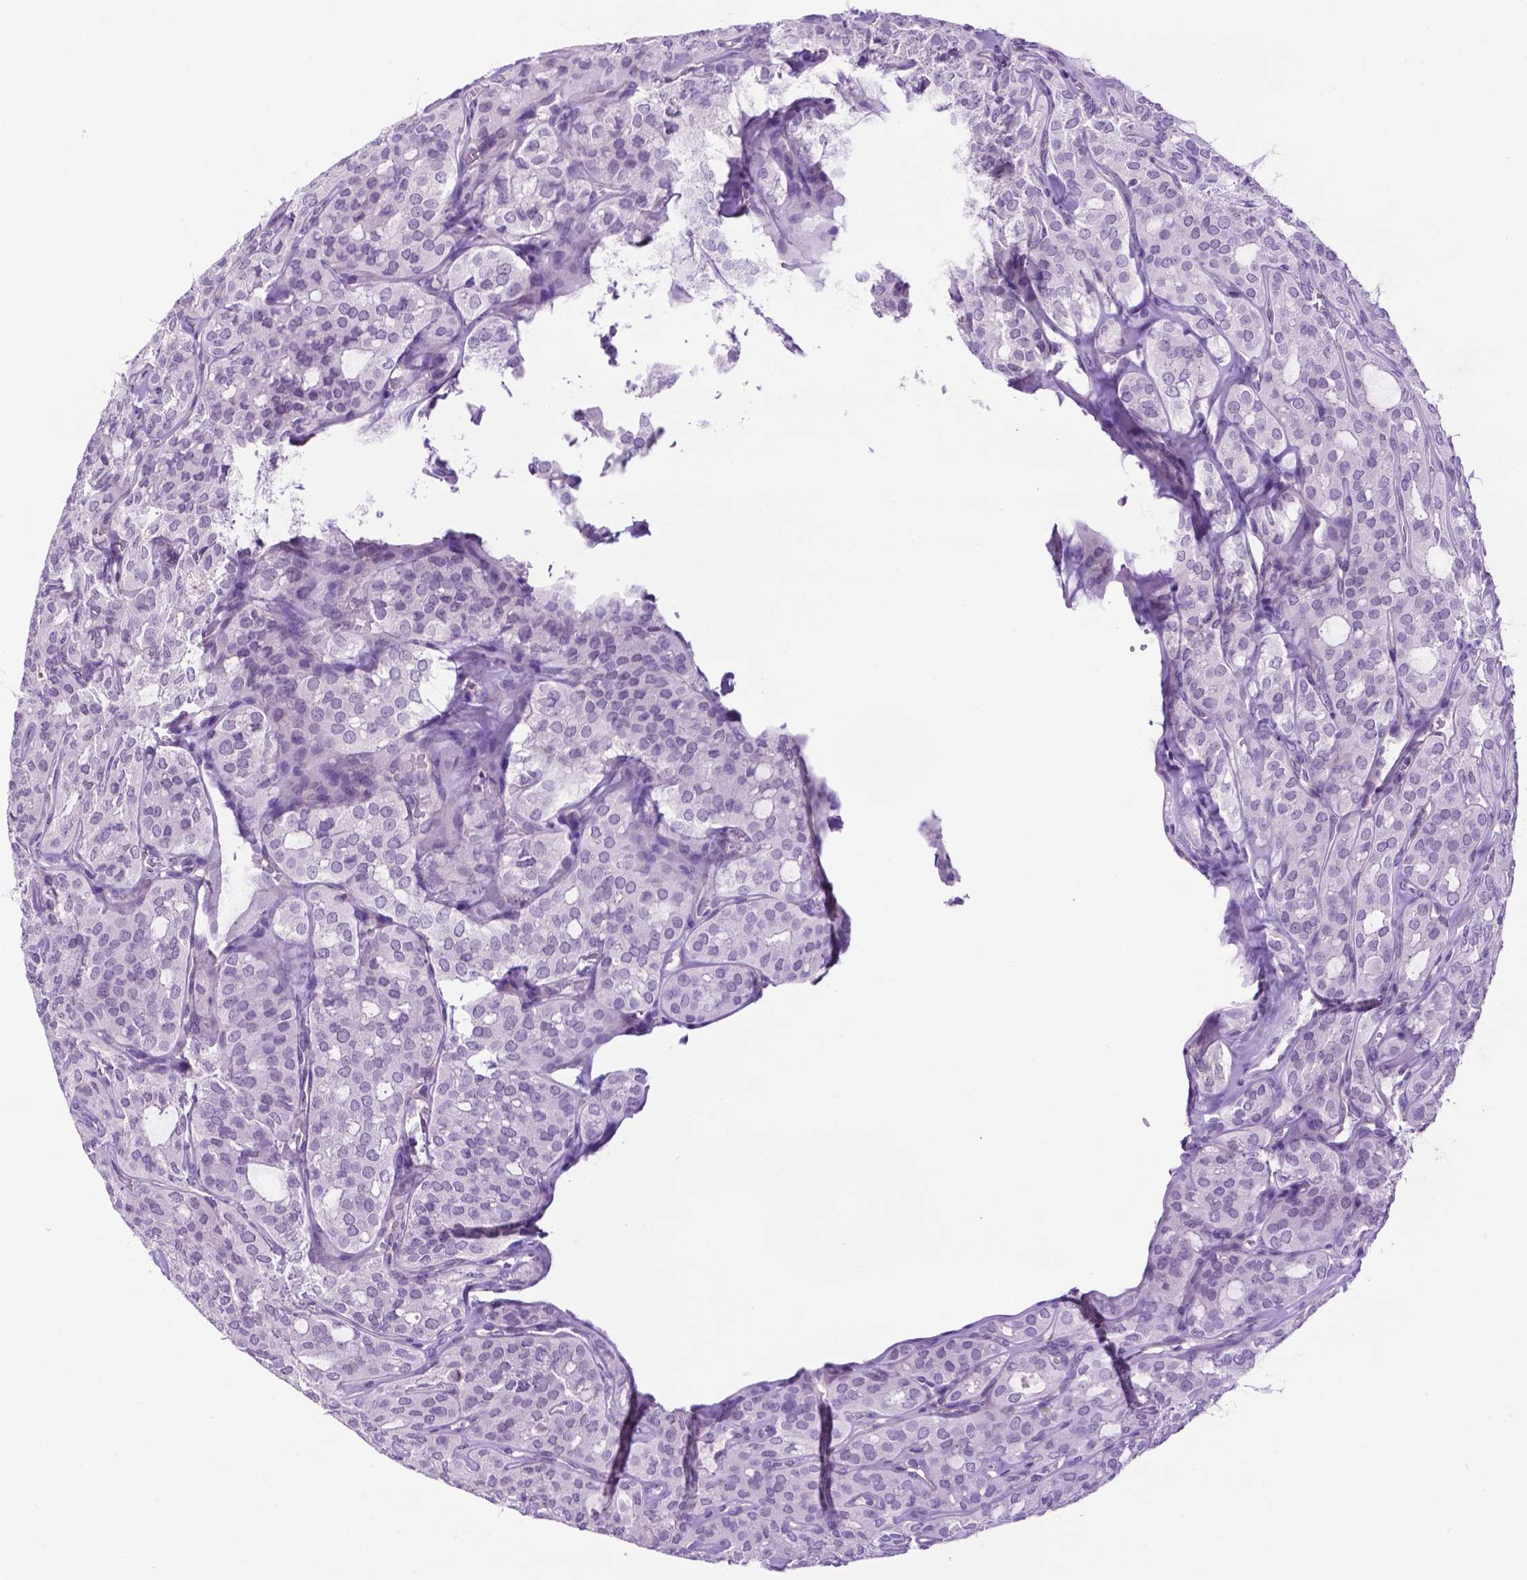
{"staining": {"intensity": "negative", "quantity": "none", "location": "none"}, "tissue": "thyroid cancer", "cell_type": "Tumor cells", "image_type": "cancer", "snomed": [{"axis": "morphology", "description": "Follicular adenoma carcinoma, NOS"}, {"axis": "topography", "description": "Thyroid gland"}], "caption": "A high-resolution micrograph shows IHC staining of thyroid follicular adenoma carcinoma, which exhibits no significant staining in tumor cells.", "gene": "TACSTD2", "patient": {"sex": "male", "age": 75}}